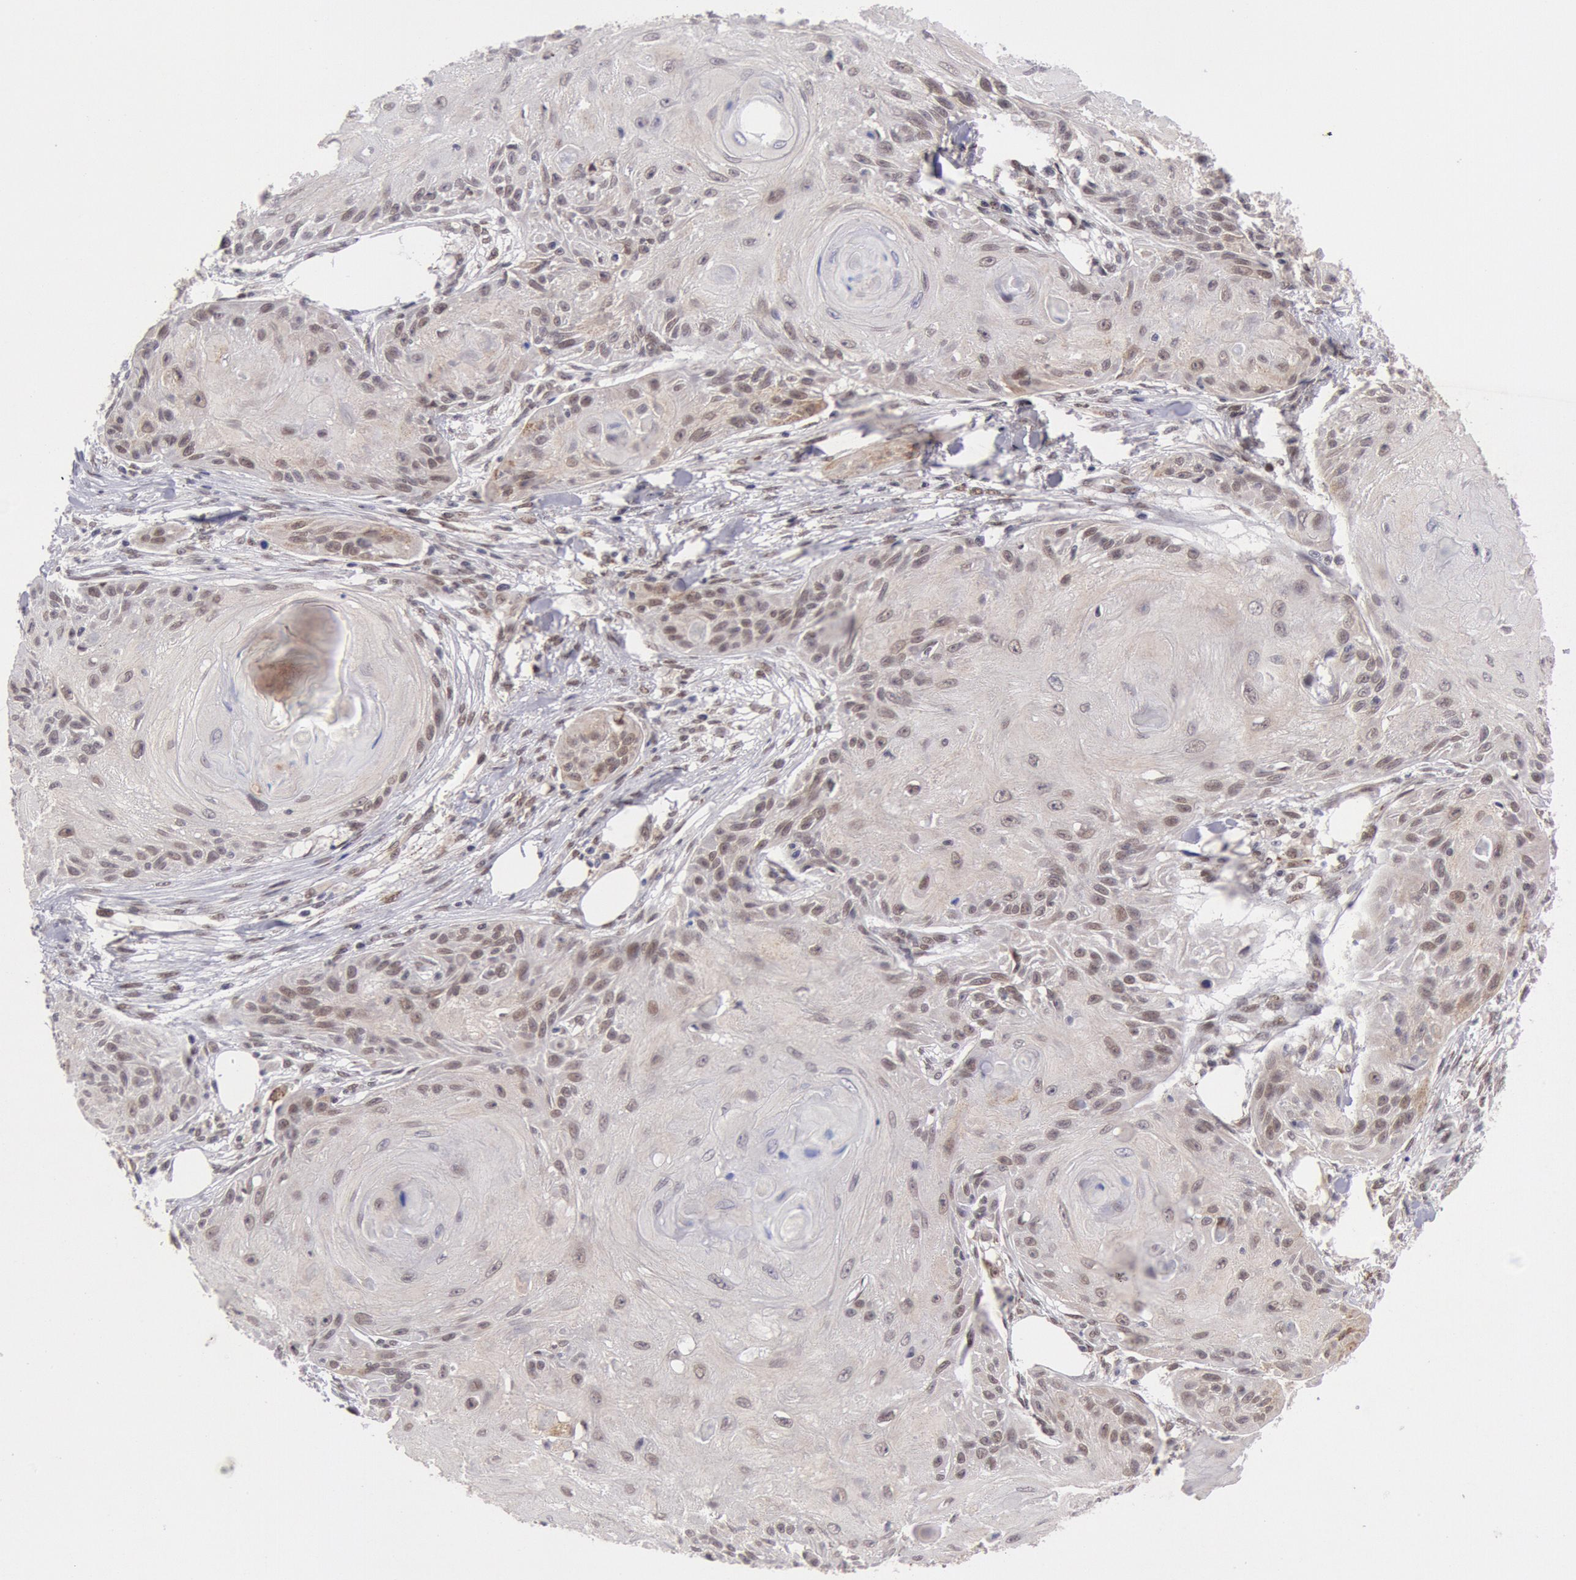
{"staining": {"intensity": "weak", "quantity": "25%-75%", "location": "nuclear"}, "tissue": "skin cancer", "cell_type": "Tumor cells", "image_type": "cancer", "snomed": [{"axis": "morphology", "description": "Squamous cell carcinoma, NOS"}, {"axis": "topography", "description": "Skin"}], "caption": "Immunohistochemical staining of skin cancer (squamous cell carcinoma) demonstrates low levels of weak nuclear protein expression in about 25%-75% of tumor cells.", "gene": "CDKN2B", "patient": {"sex": "female", "age": 88}}